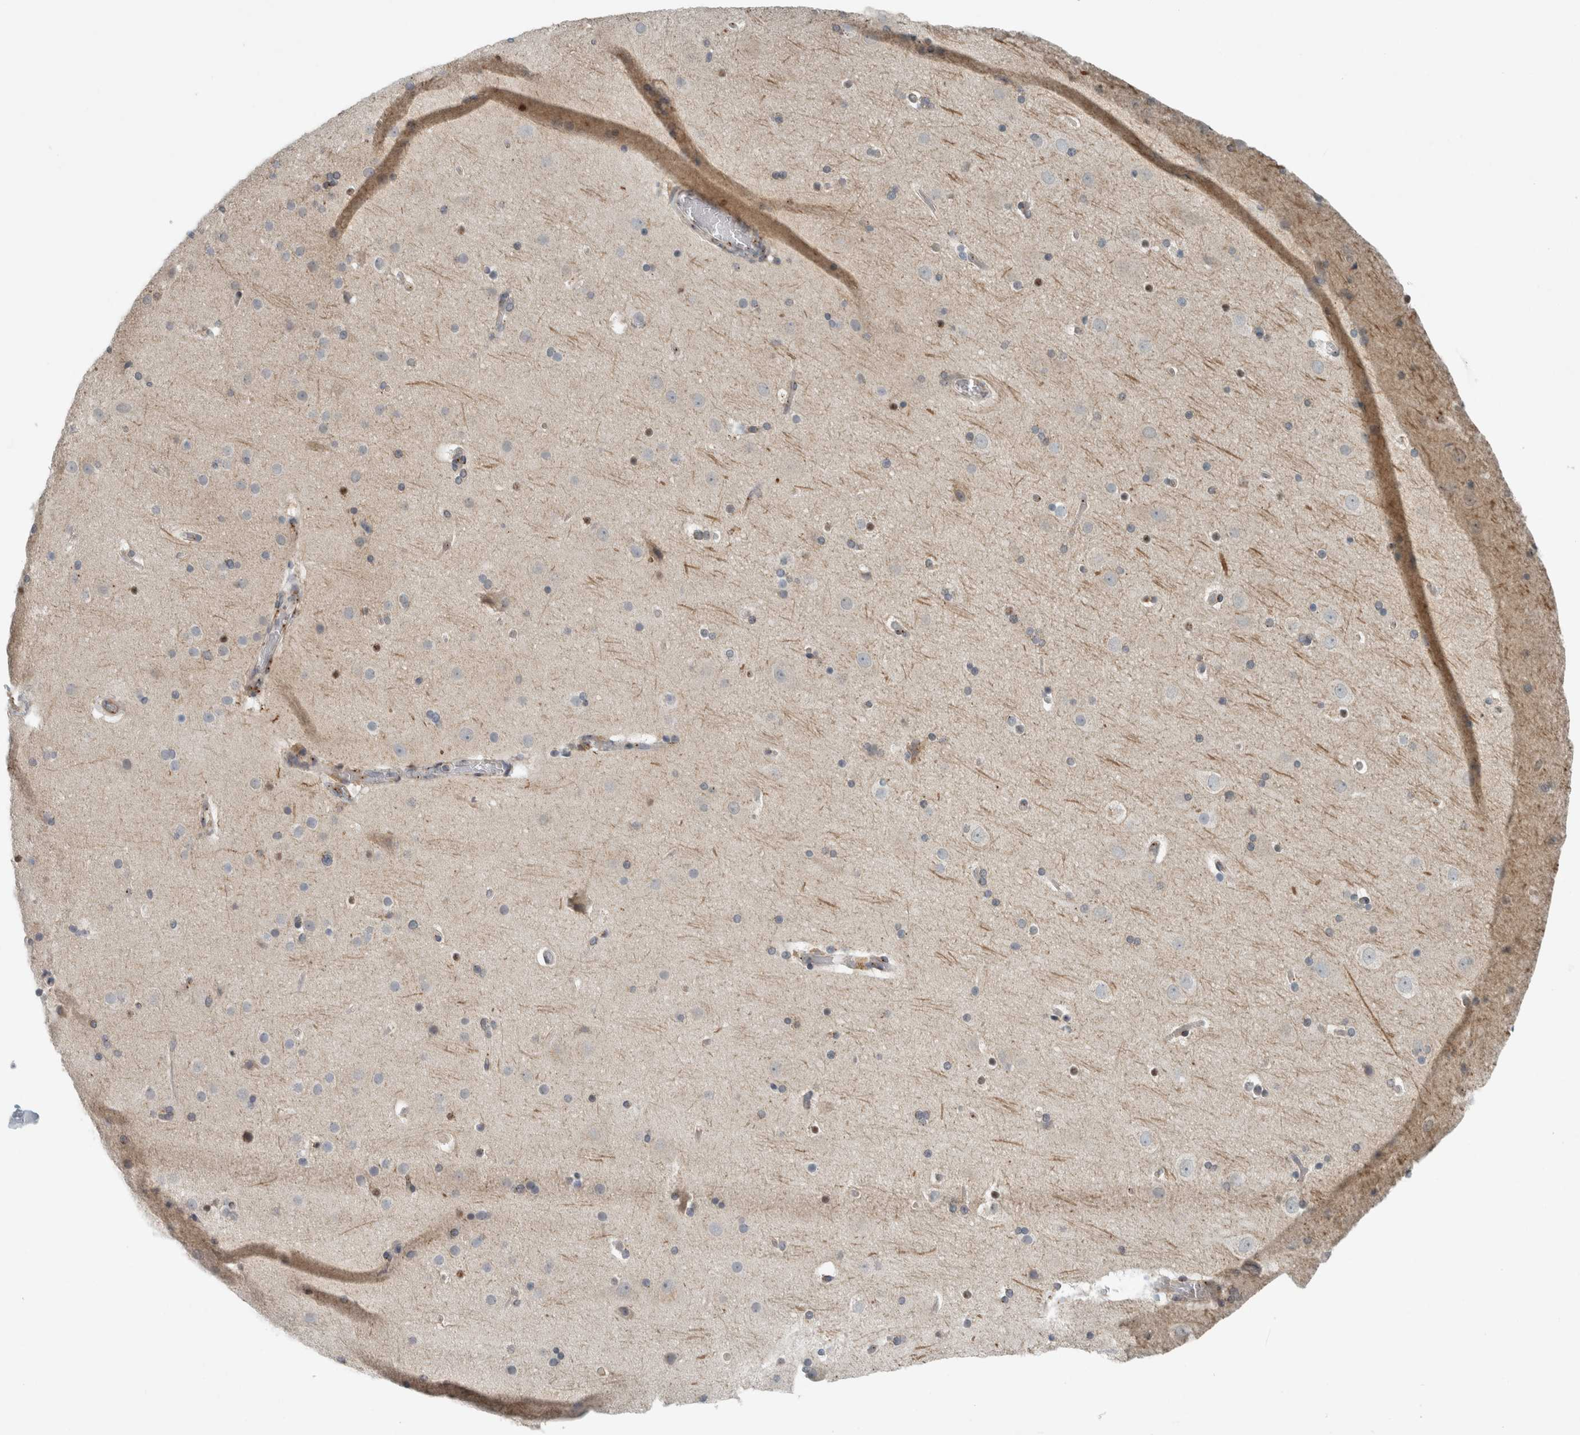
{"staining": {"intensity": "weak", "quantity": "25%-75%", "location": "cytoplasmic/membranous"}, "tissue": "cerebral cortex", "cell_type": "Endothelial cells", "image_type": "normal", "snomed": [{"axis": "morphology", "description": "Normal tissue, NOS"}, {"axis": "topography", "description": "Cerebral cortex"}], "caption": "Immunohistochemistry (DAB (3,3'-diaminobenzidine)) staining of unremarkable human cerebral cortex demonstrates weak cytoplasmic/membranous protein expression in approximately 25%-75% of endothelial cells. The protein of interest is stained brown, and the nuclei are stained in blue (DAB IHC with brightfield microscopy, high magnification).", "gene": "KIF1C", "patient": {"sex": "male", "age": 57}}